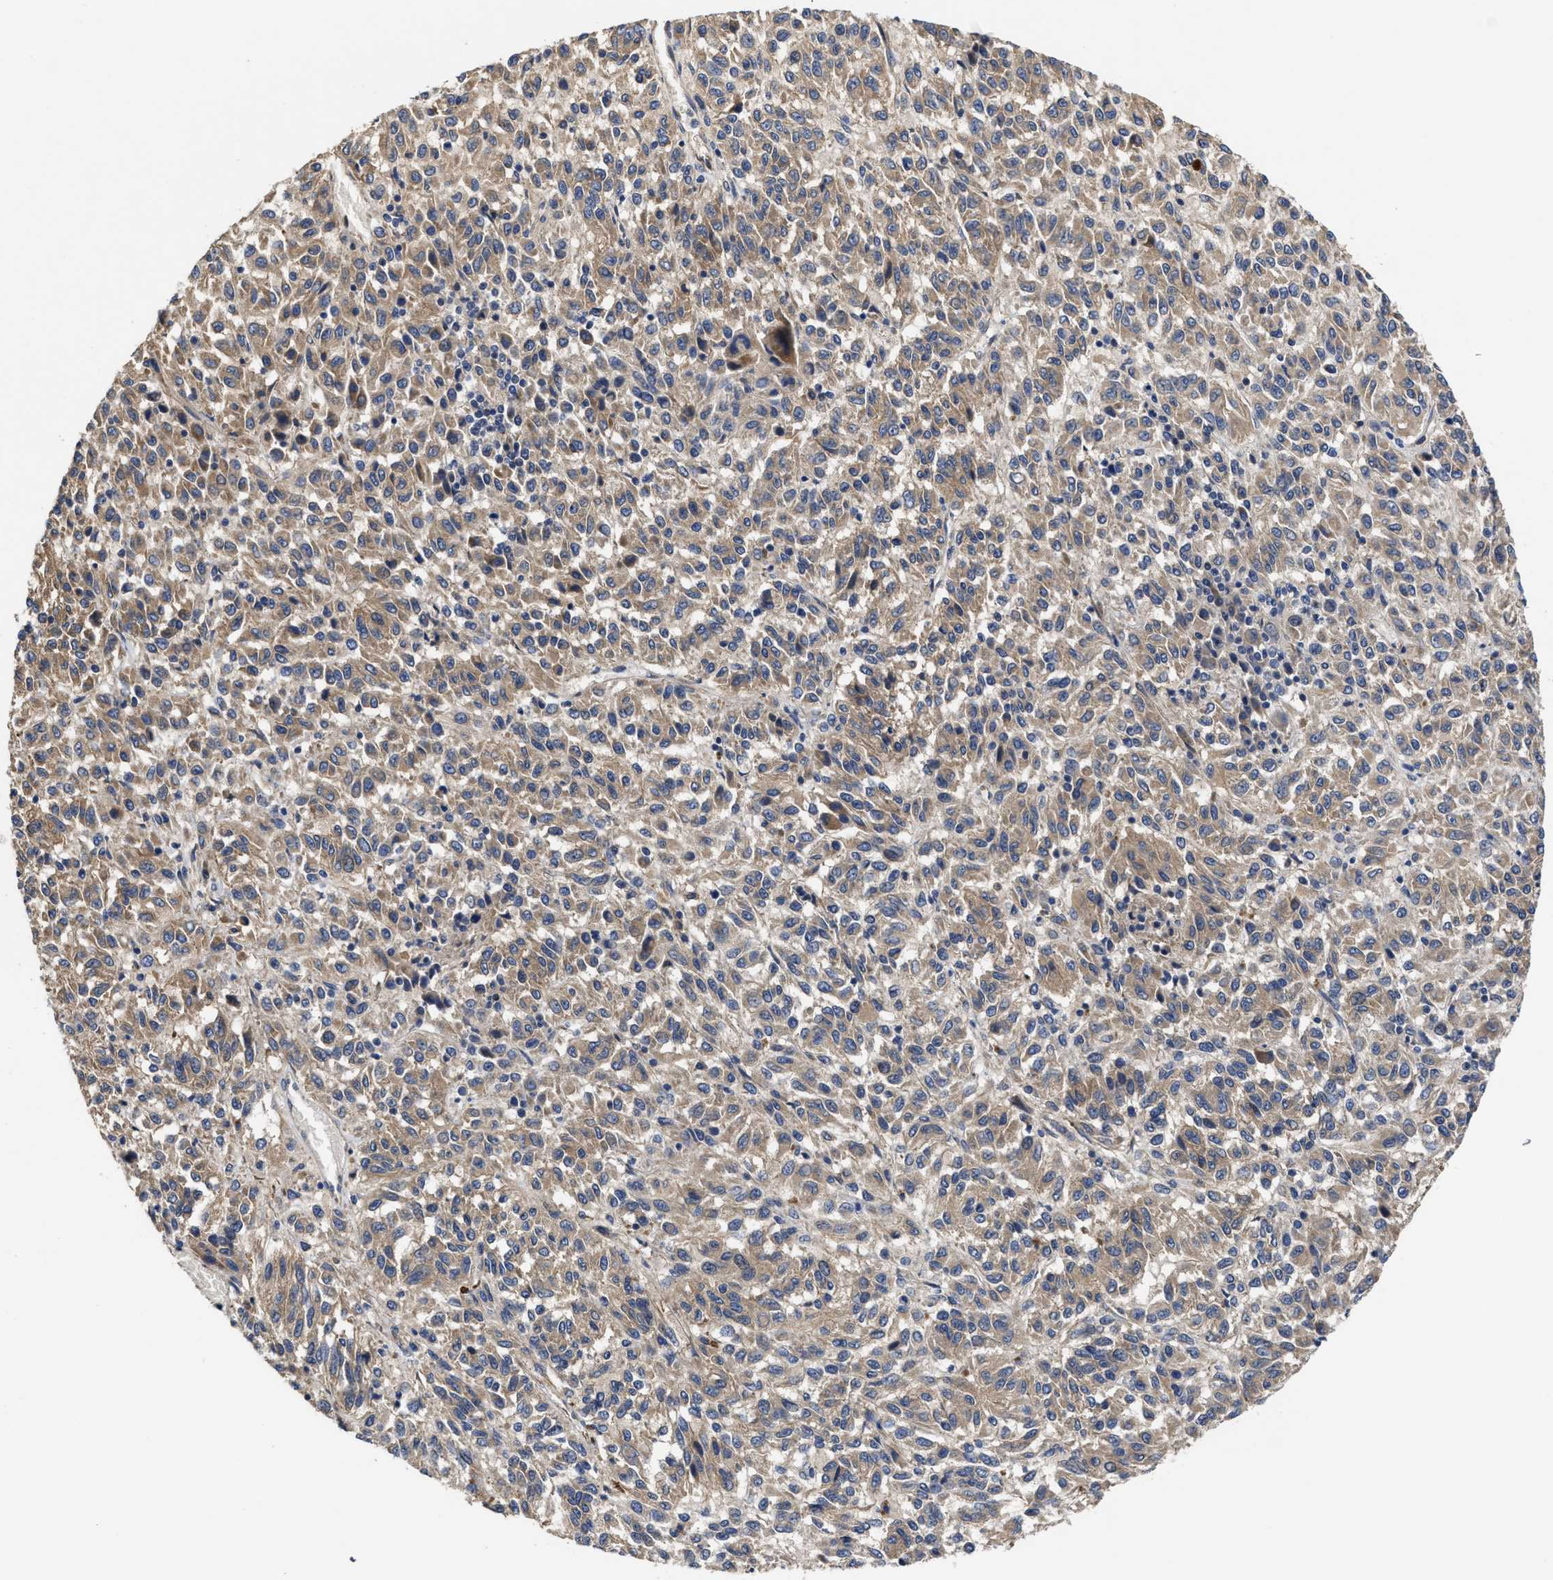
{"staining": {"intensity": "weak", "quantity": ">75%", "location": "cytoplasmic/membranous"}, "tissue": "melanoma", "cell_type": "Tumor cells", "image_type": "cancer", "snomed": [{"axis": "morphology", "description": "Malignant melanoma, Metastatic site"}, {"axis": "topography", "description": "Lung"}], "caption": "DAB immunohistochemical staining of malignant melanoma (metastatic site) reveals weak cytoplasmic/membranous protein positivity in approximately >75% of tumor cells.", "gene": "TRAF6", "patient": {"sex": "male", "age": 64}}